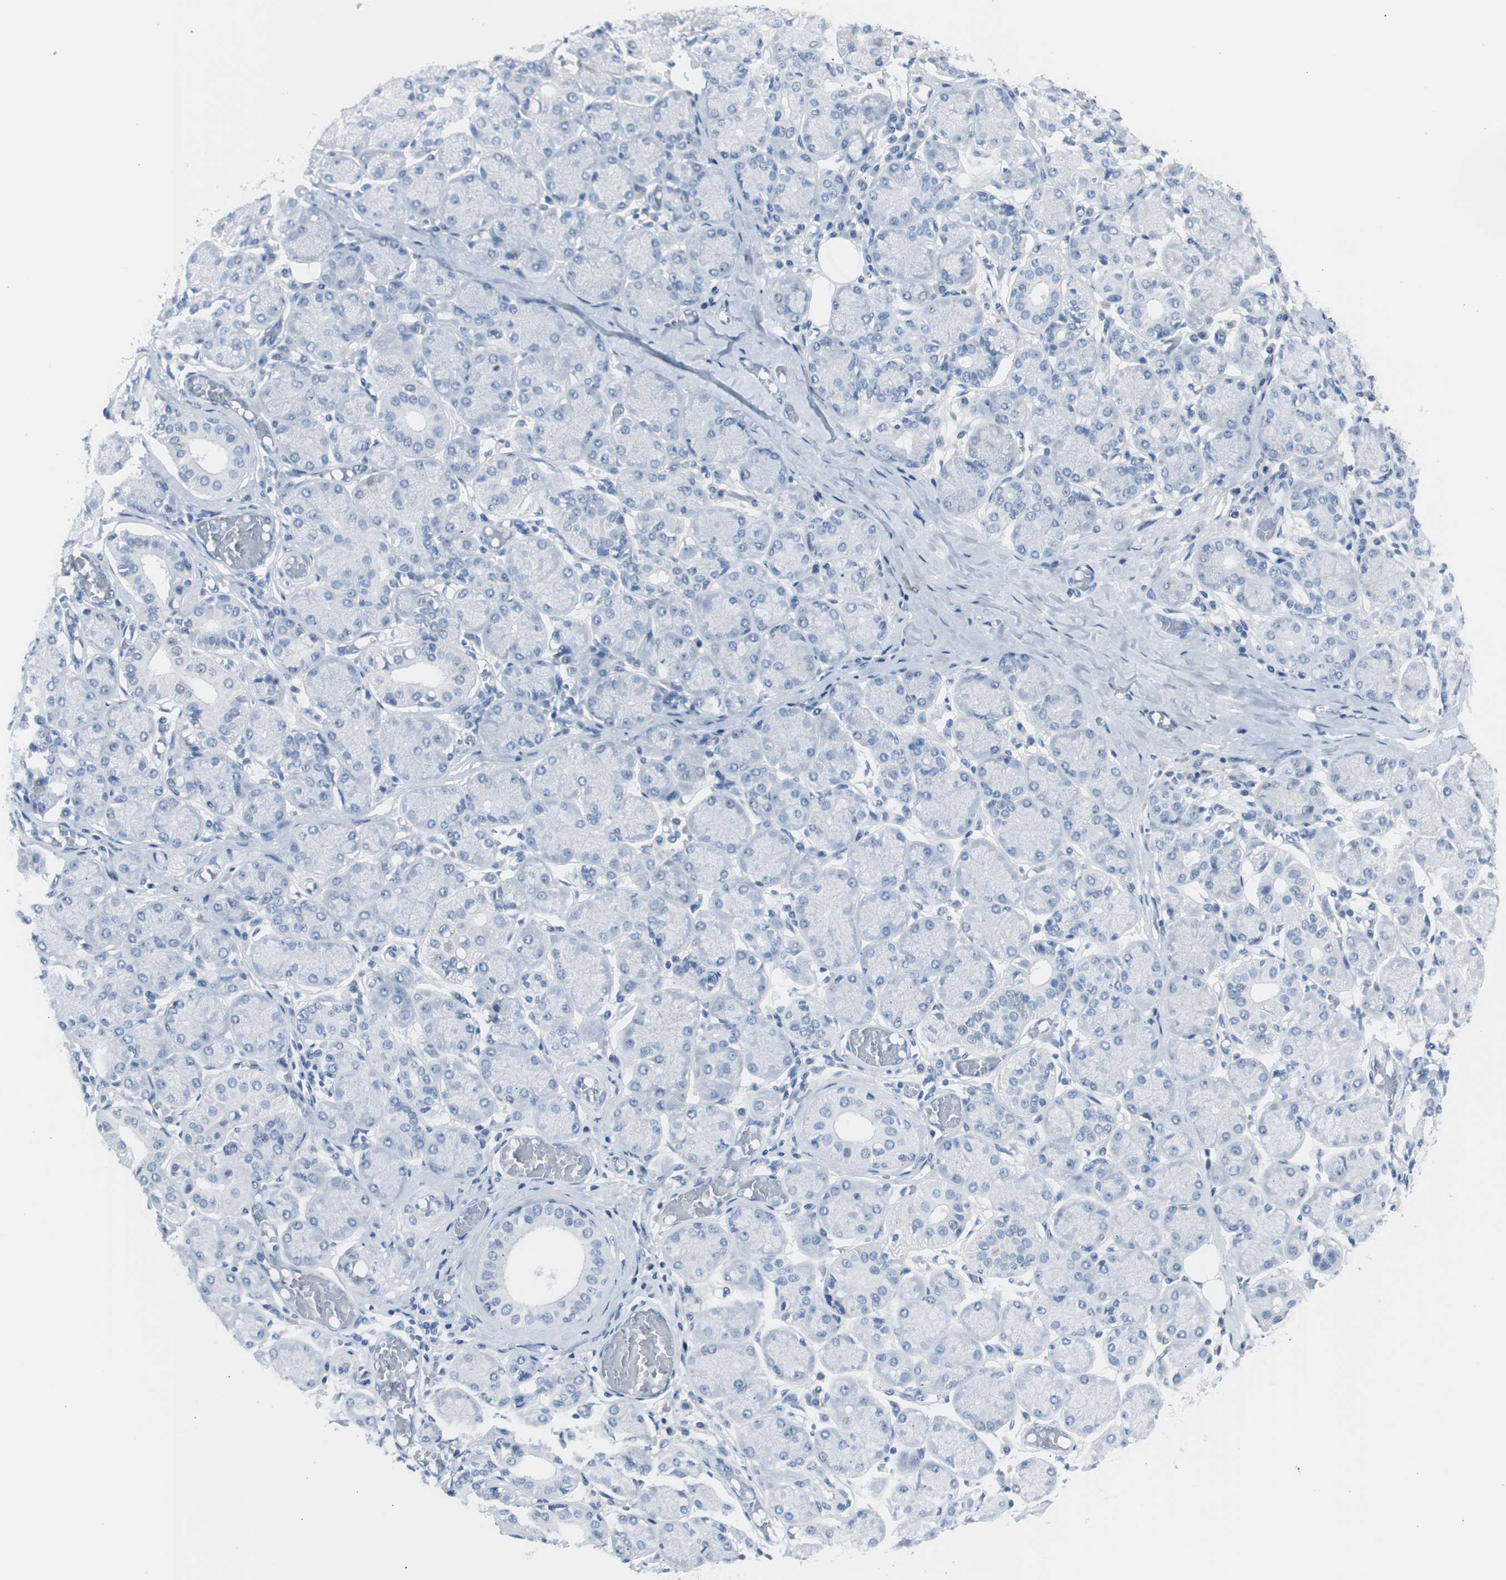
{"staining": {"intensity": "negative", "quantity": "none", "location": "none"}, "tissue": "salivary gland", "cell_type": "Glandular cells", "image_type": "normal", "snomed": [{"axis": "morphology", "description": "Normal tissue, NOS"}, {"axis": "topography", "description": "Salivary gland"}], "caption": "Glandular cells are negative for brown protein staining in benign salivary gland. (Stains: DAB immunohistochemistry with hematoxylin counter stain, Microscopy: brightfield microscopy at high magnification).", "gene": "S100A7A", "patient": {"sex": "female", "age": 24}}